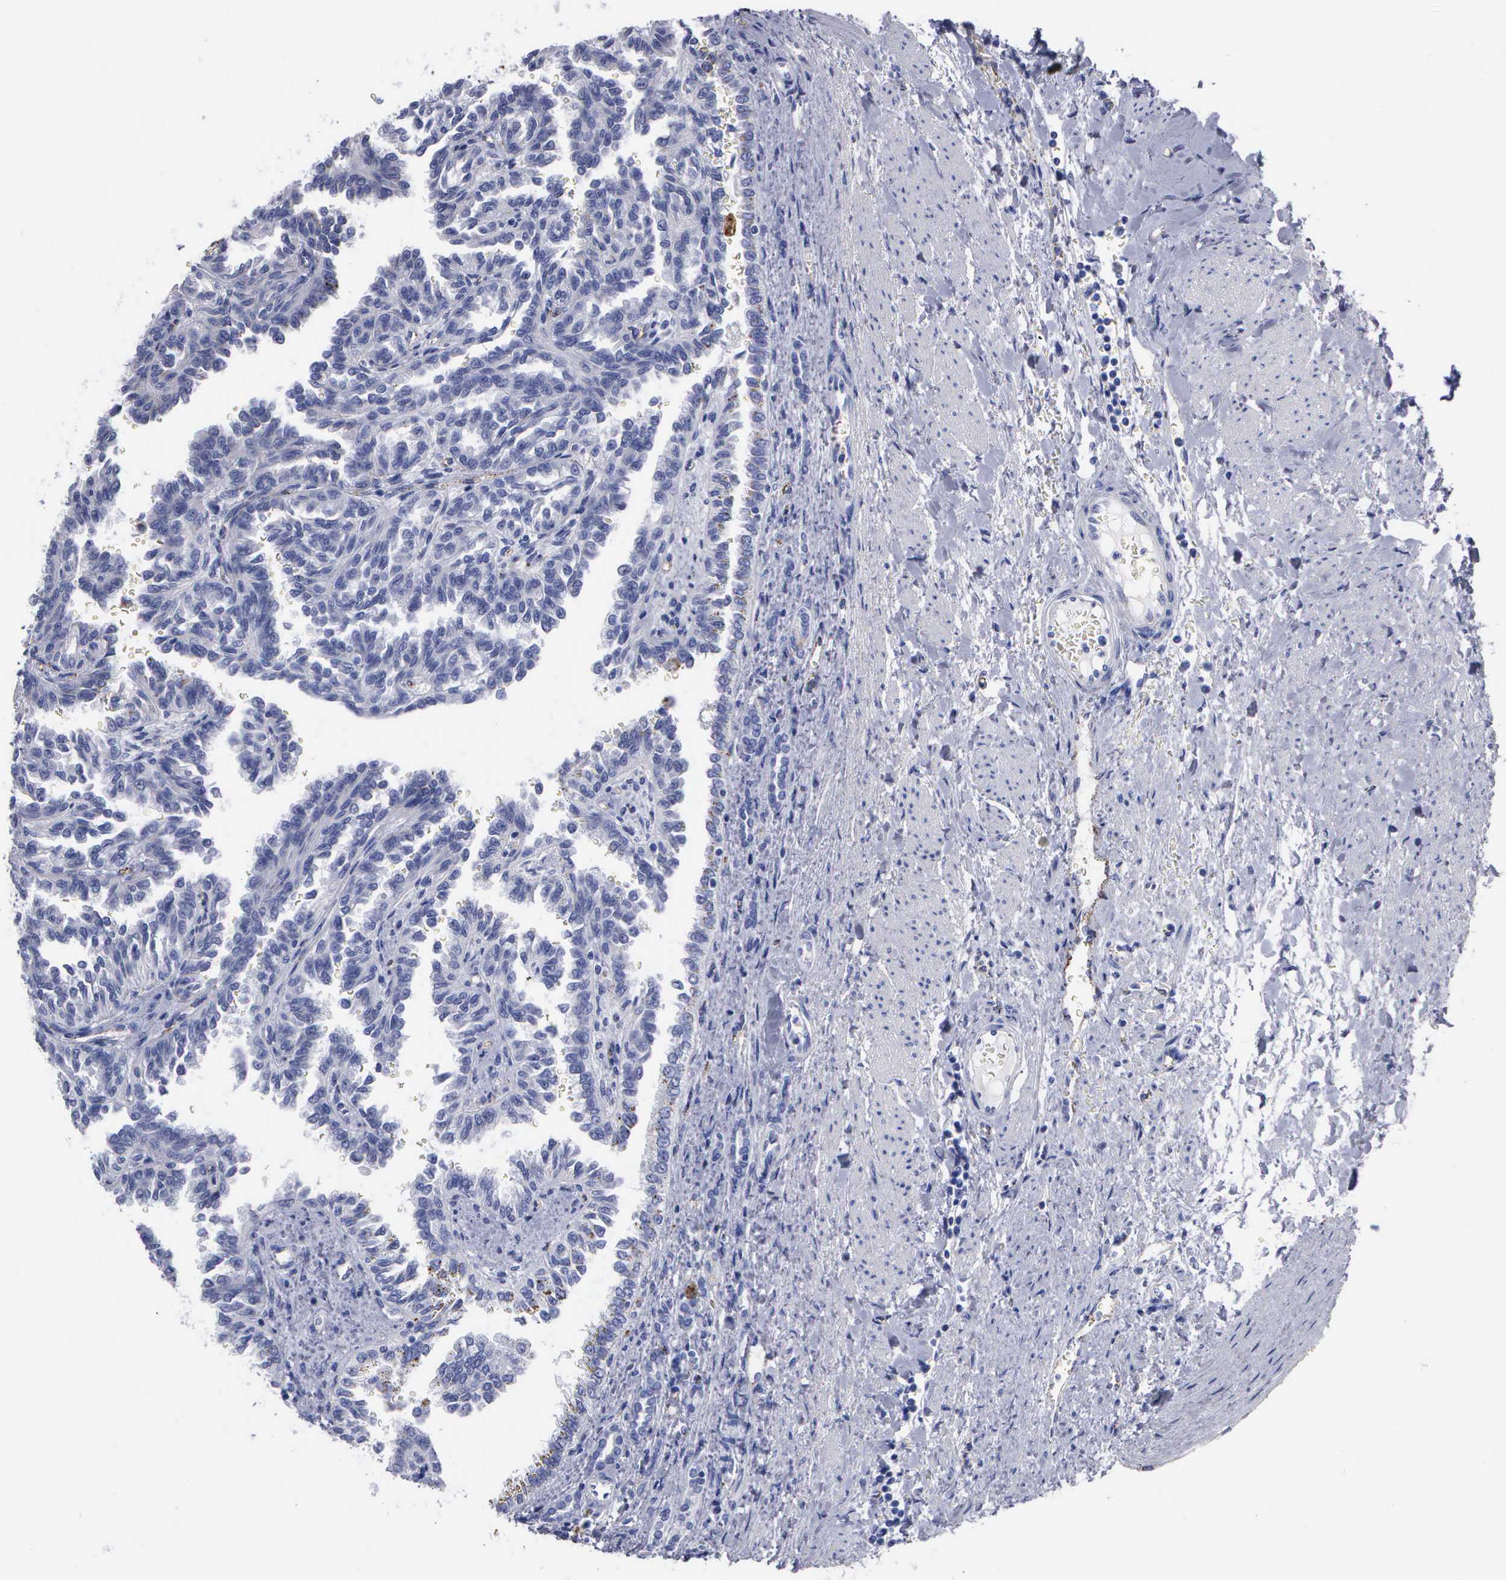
{"staining": {"intensity": "negative", "quantity": "none", "location": "none"}, "tissue": "renal cancer", "cell_type": "Tumor cells", "image_type": "cancer", "snomed": [{"axis": "morphology", "description": "Inflammation, NOS"}, {"axis": "morphology", "description": "Adenocarcinoma, NOS"}, {"axis": "topography", "description": "Kidney"}], "caption": "The photomicrograph shows no significant staining in tumor cells of renal adenocarcinoma.", "gene": "CTSL", "patient": {"sex": "male", "age": 68}}